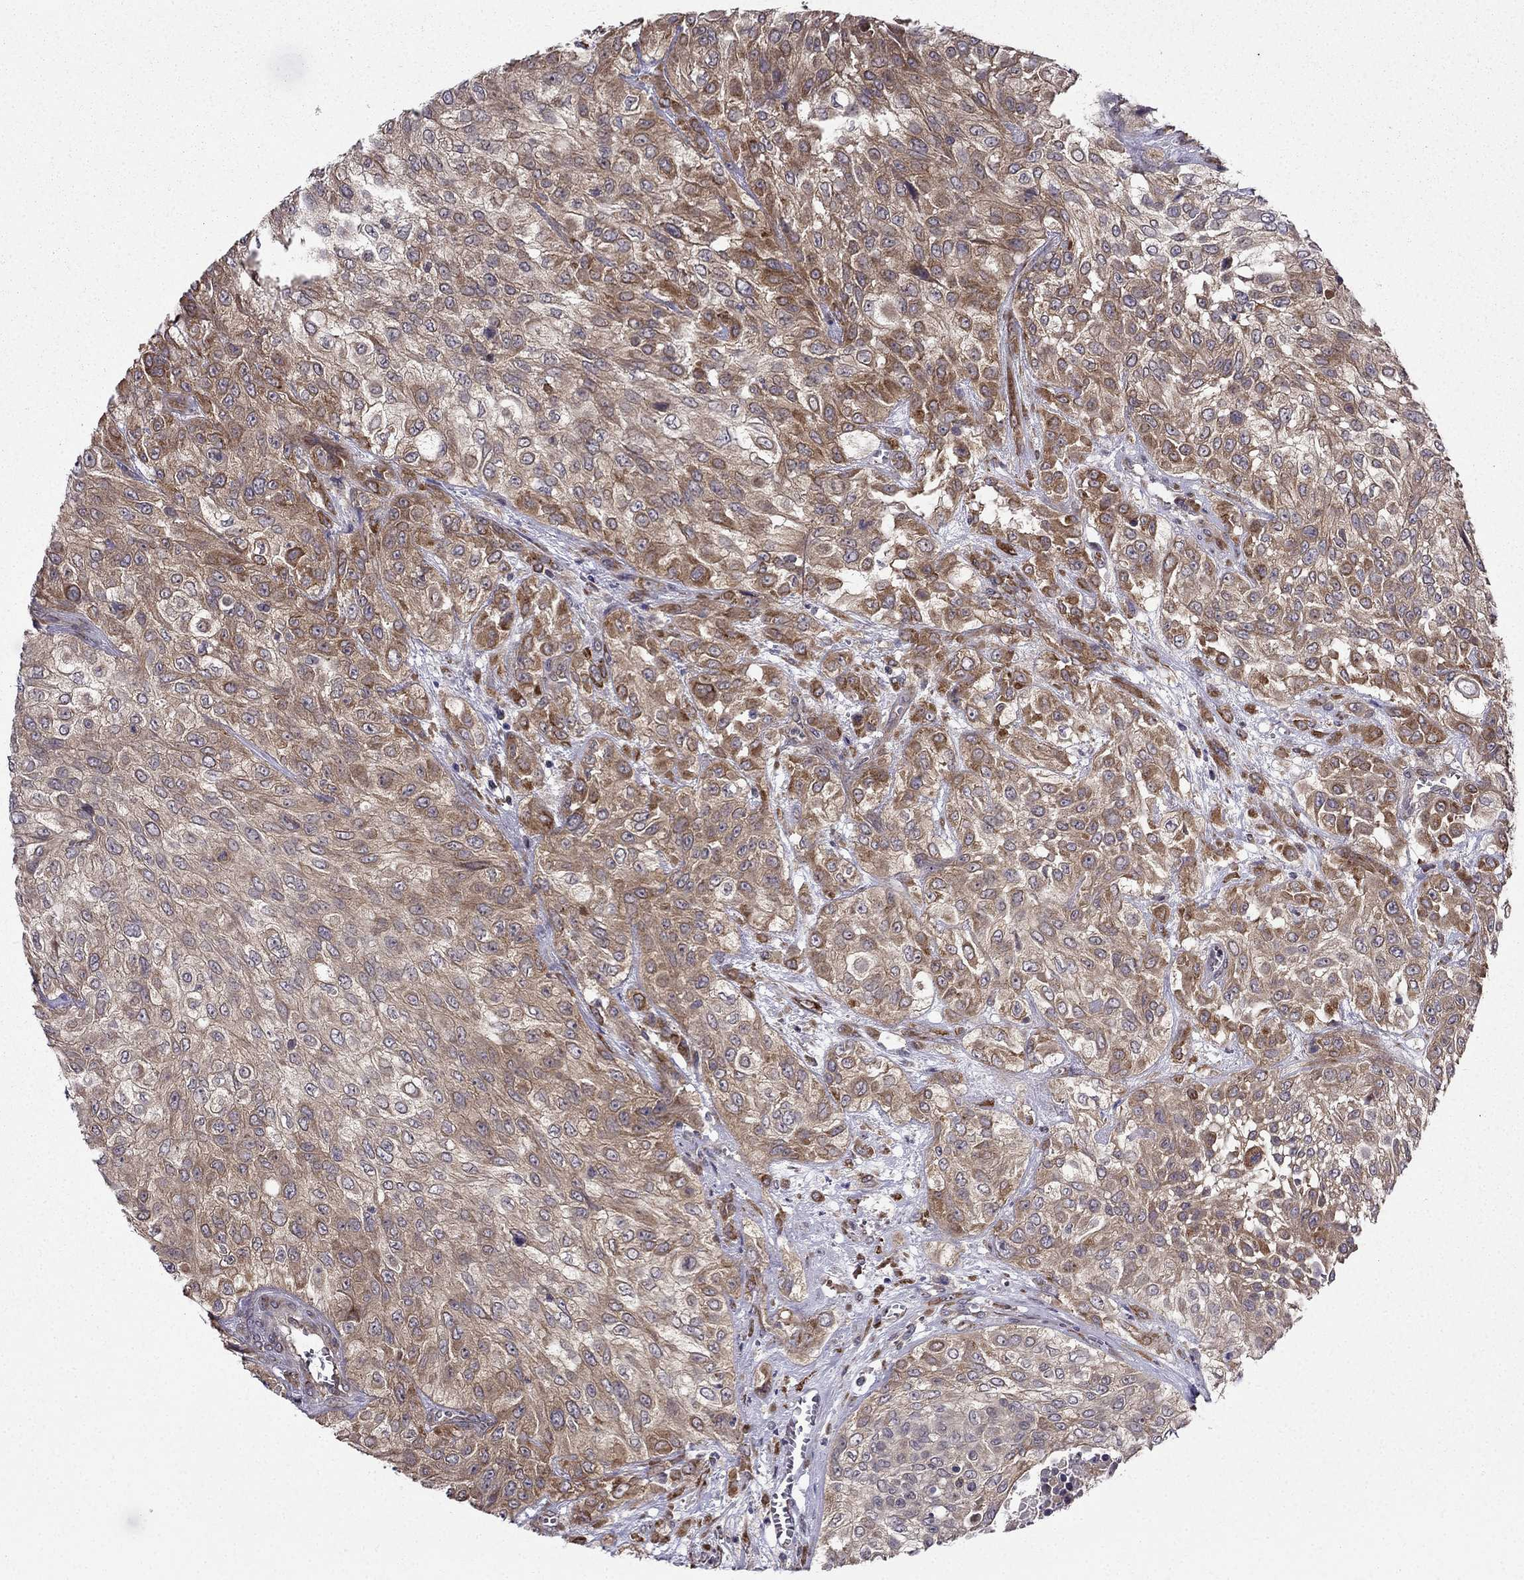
{"staining": {"intensity": "strong", "quantity": "<25%", "location": "cytoplasmic/membranous"}, "tissue": "urothelial cancer", "cell_type": "Tumor cells", "image_type": "cancer", "snomed": [{"axis": "morphology", "description": "Urothelial carcinoma, High grade"}, {"axis": "topography", "description": "Urinary bladder"}], "caption": "Approximately <25% of tumor cells in urothelial cancer demonstrate strong cytoplasmic/membranous protein expression as visualized by brown immunohistochemical staining.", "gene": "ARHGEF28", "patient": {"sex": "male", "age": 57}}